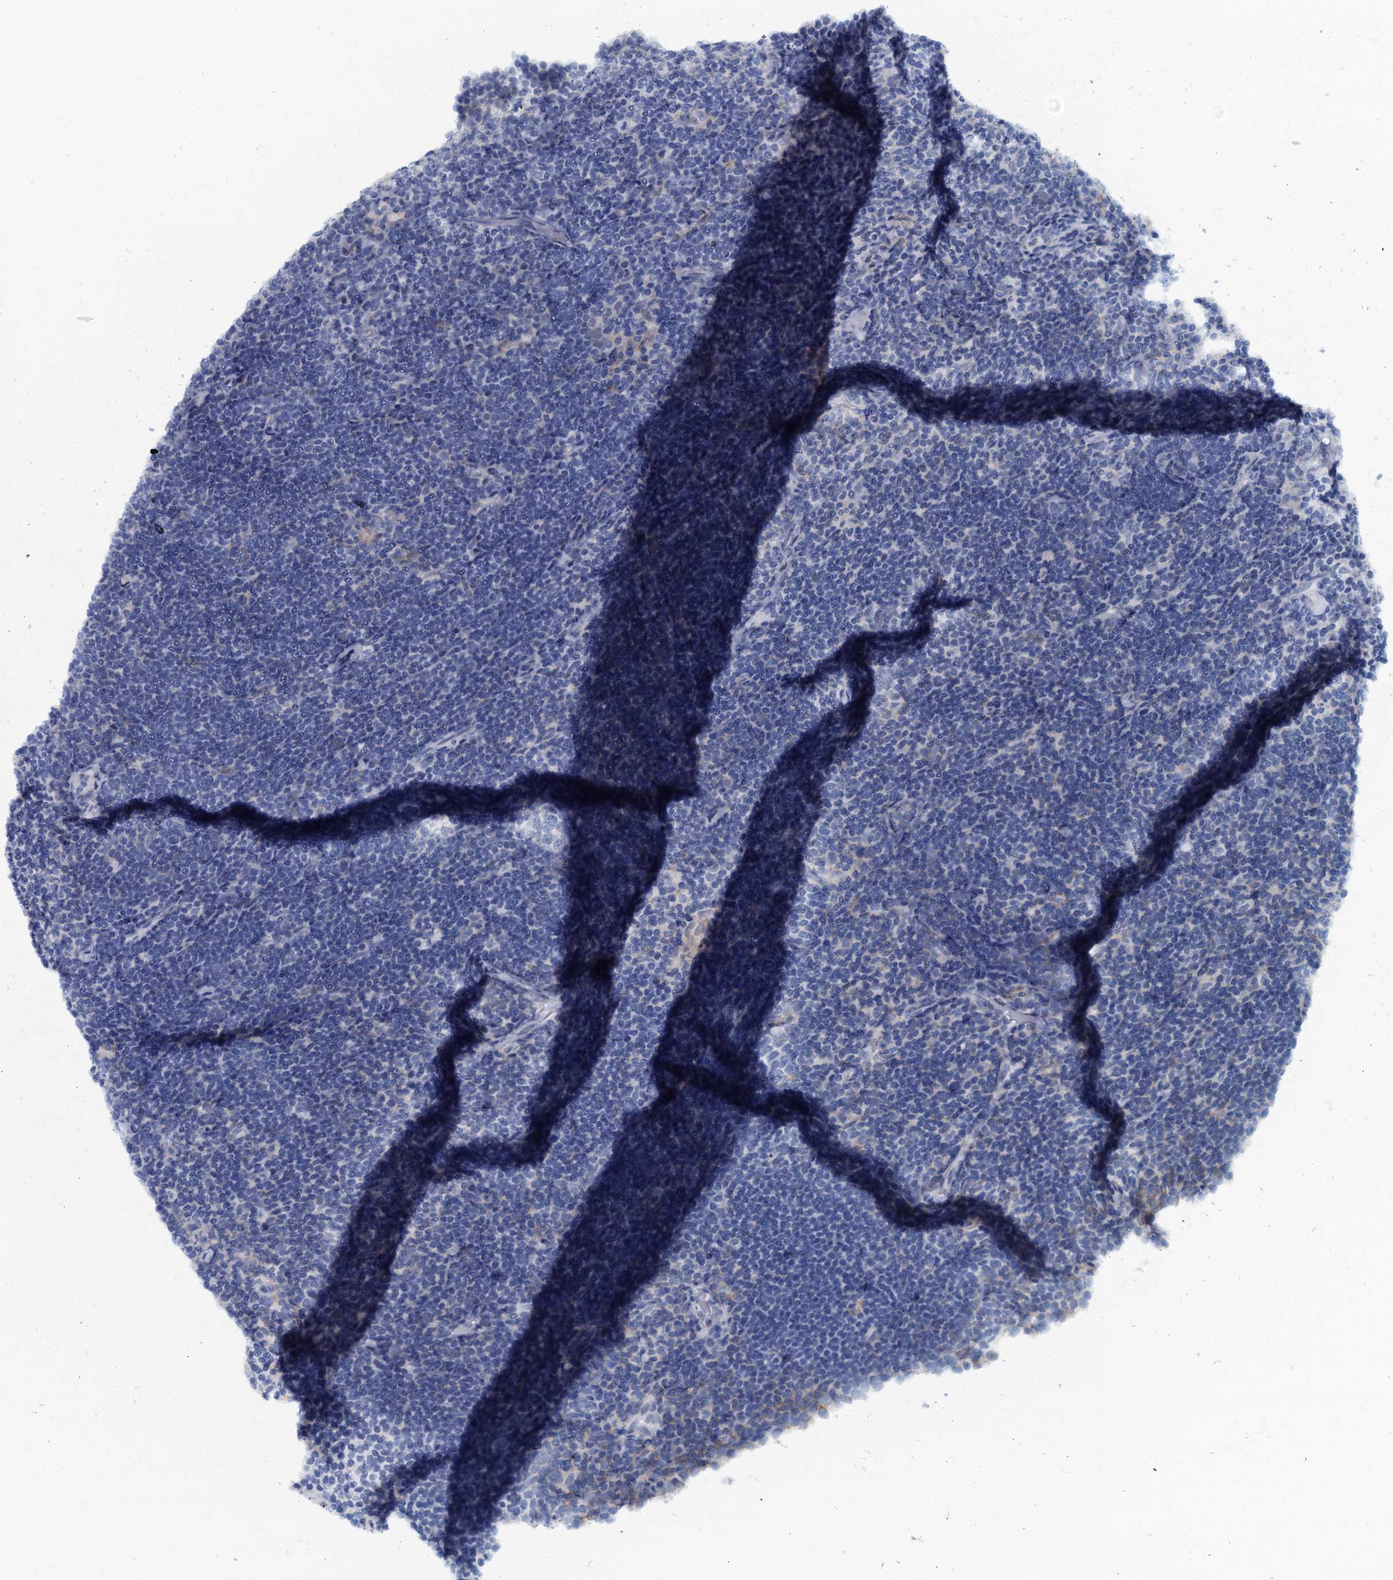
{"staining": {"intensity": "negative", "quantity": "none", "location": "none"}, "tissue": "lymphoma", "cell_type": "Tumor cells", "image_type": "cancer", "snomed": [{"axis": "morphology", "description": "Hodgkin's disease, NOS"}, {"axis": "topography", "description": "Lymph node"}], "caption": "A high-resolution photomicrograph shows immunohistochemistry staining of lymphoma, which shows no significant staining in tumor cells. (DAB immunohistochemistry with hematoxylin counter stain).", "gene": "SLC4A7", "patient": {"sex": "female", "age": 57}}